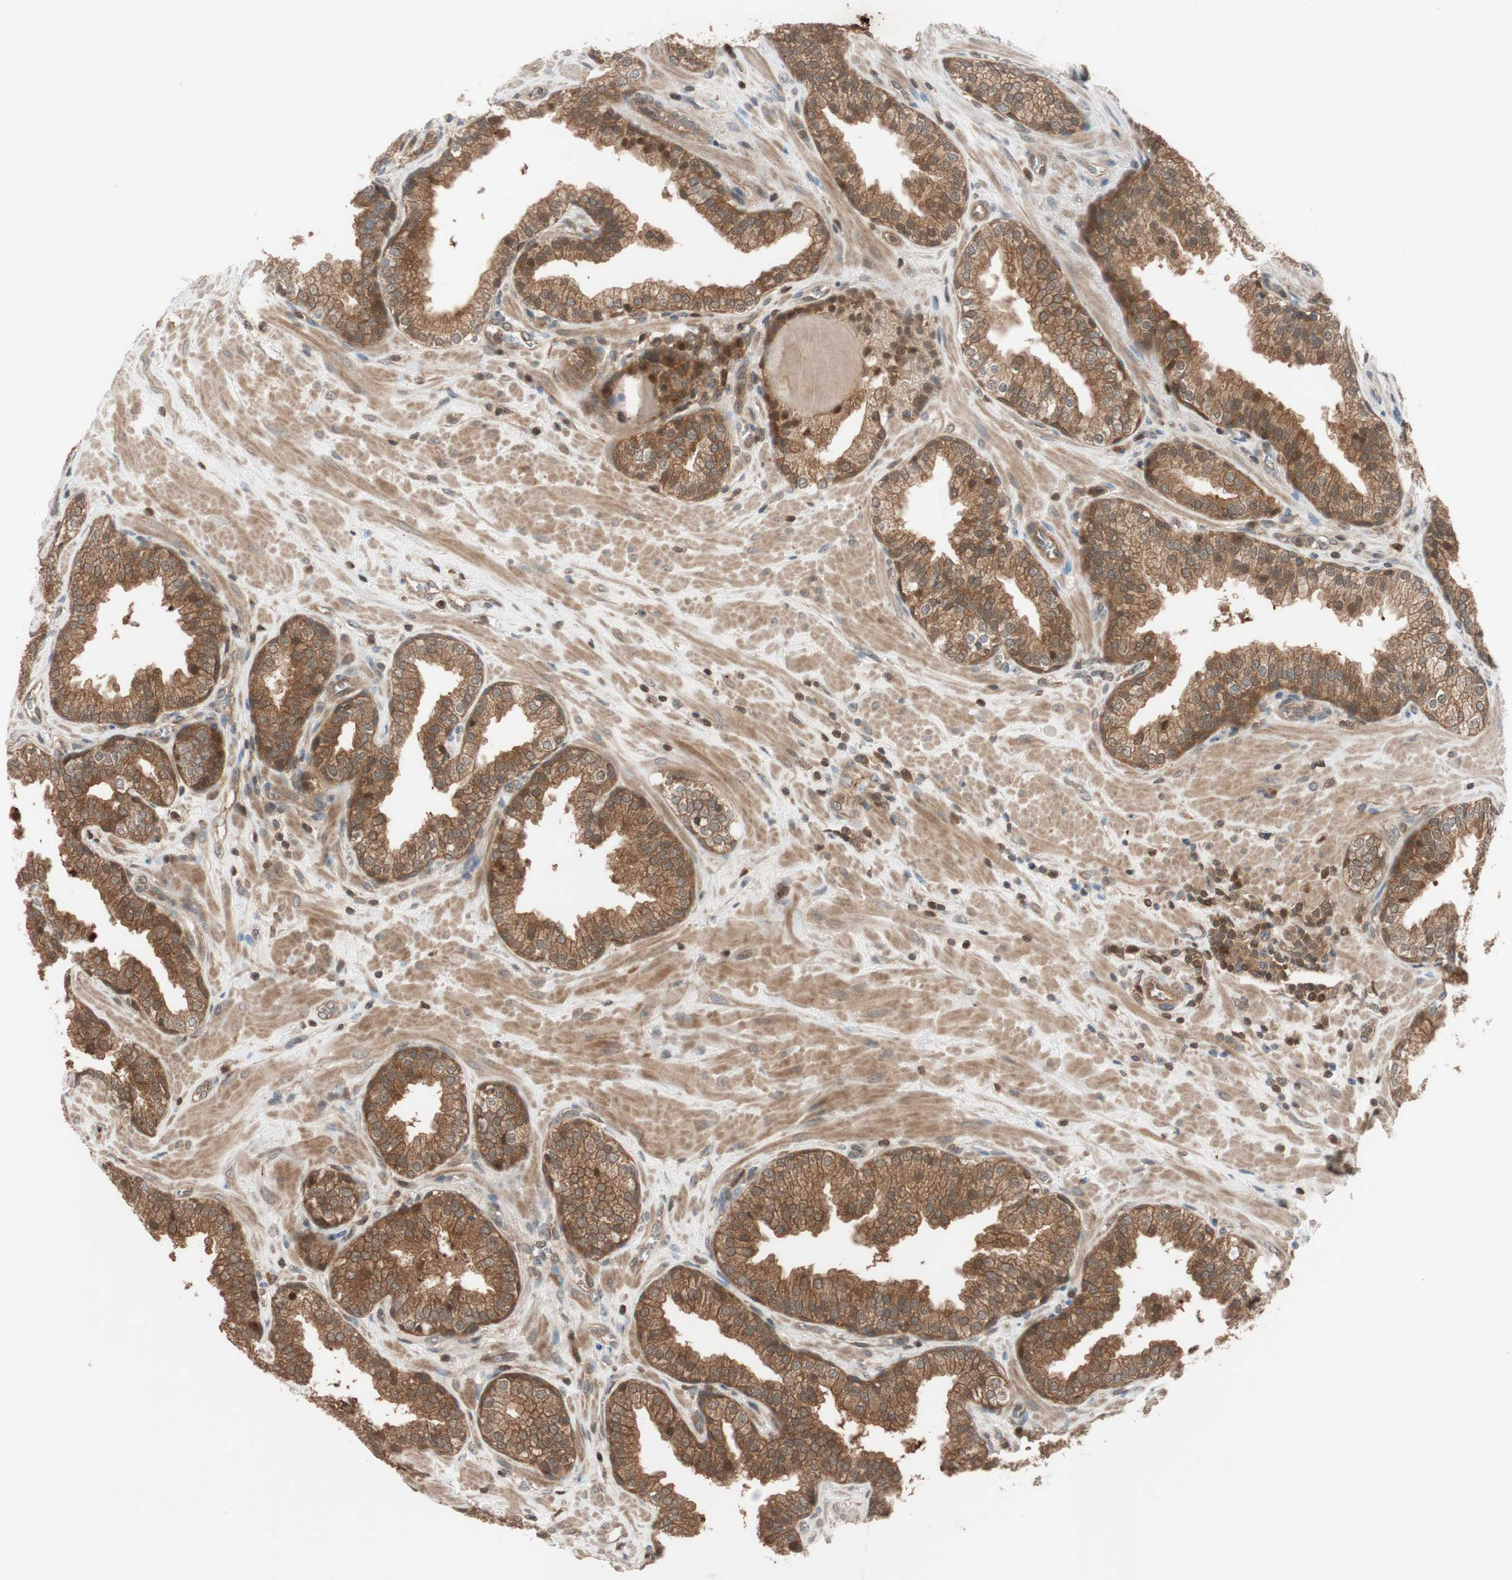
{"staining": {"intensity": "moderate", "quantity": ">75%", "location": "cytoplasmic/membranous"}, "tissue": "prostate", "cell_type": "Glandular cells", "image_type": "normal", "snomed": [{"axis": "morphology", "description": "Normal tissue, NOS"}, {"axis": "topography", "description": "Prostate"}], "caption": "The immunohistochemical stain highlights moderate cytoplasmic/membranous staining in glandular cells of unremarkable prostate. Nuclei are stained in blue.", "gene": "EPHA8", "patient": {"sex": "male", "age": 51}}